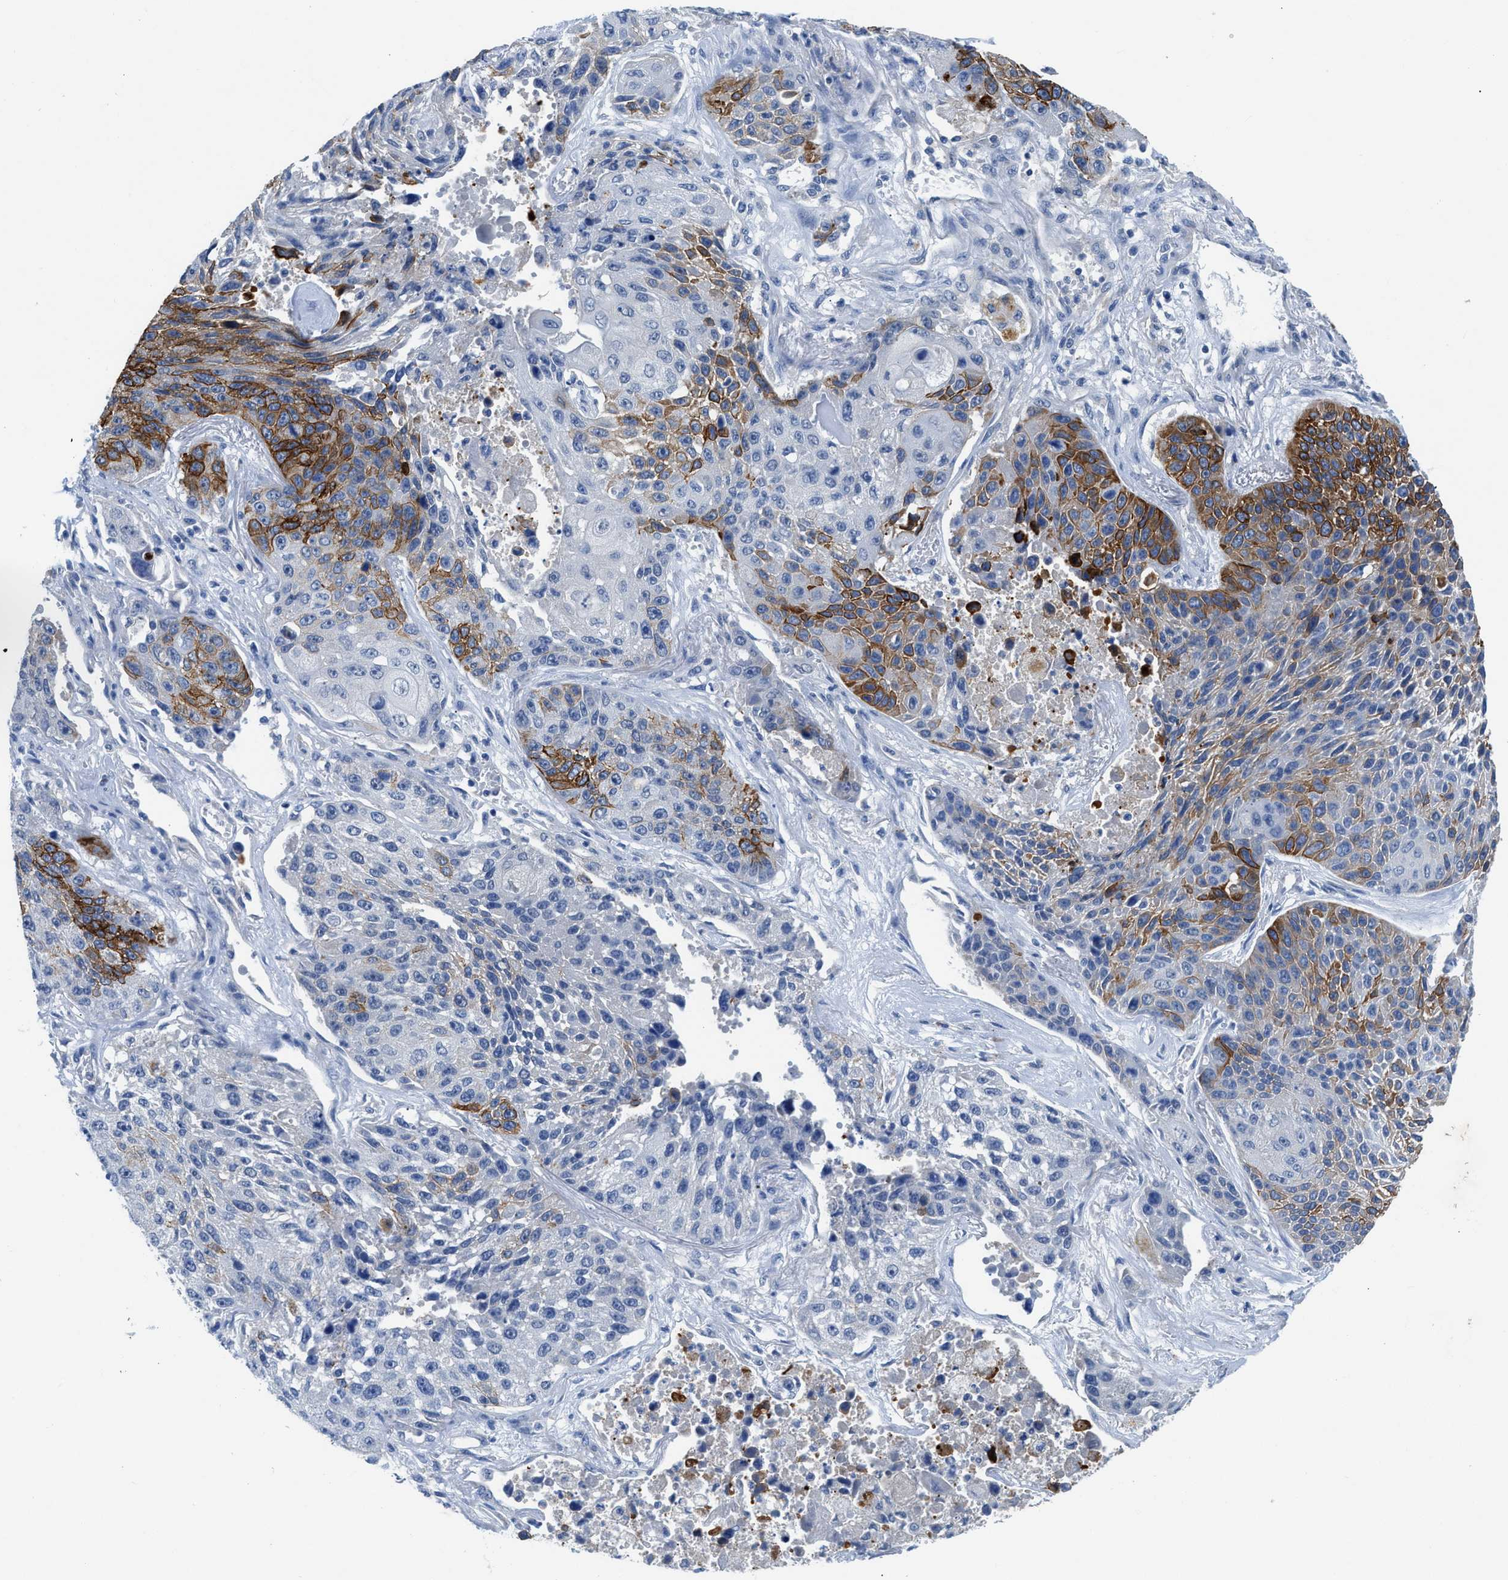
{"staining": {"intensity": "moderate", "quantity": "25%-75%", "location": "cytoplasmic/membranous"}, "tissue": "lung cancer", "cell_type": "Tumor cells", "image_type": "cancer", "snomed": [{"axis": "morphology", "description": "Squamous cell carcinoma, NOS"}, {"axis": "topography", "description": "Lung"}], "caption": "Brown immunohistochemical staining in human lung cancer (squamous cell carcinoma) shows moderate cytoplasmic/membranous expression in approximately 25%-75% of tumor cells. The staining was performed using DAB to visualize the protein expression in brown, while the nuclei were stained in blue with hematoxylin (Magnification: 20x).", "gene": "SLC10A6", "patient": {"sex": "male", "age": 61}}